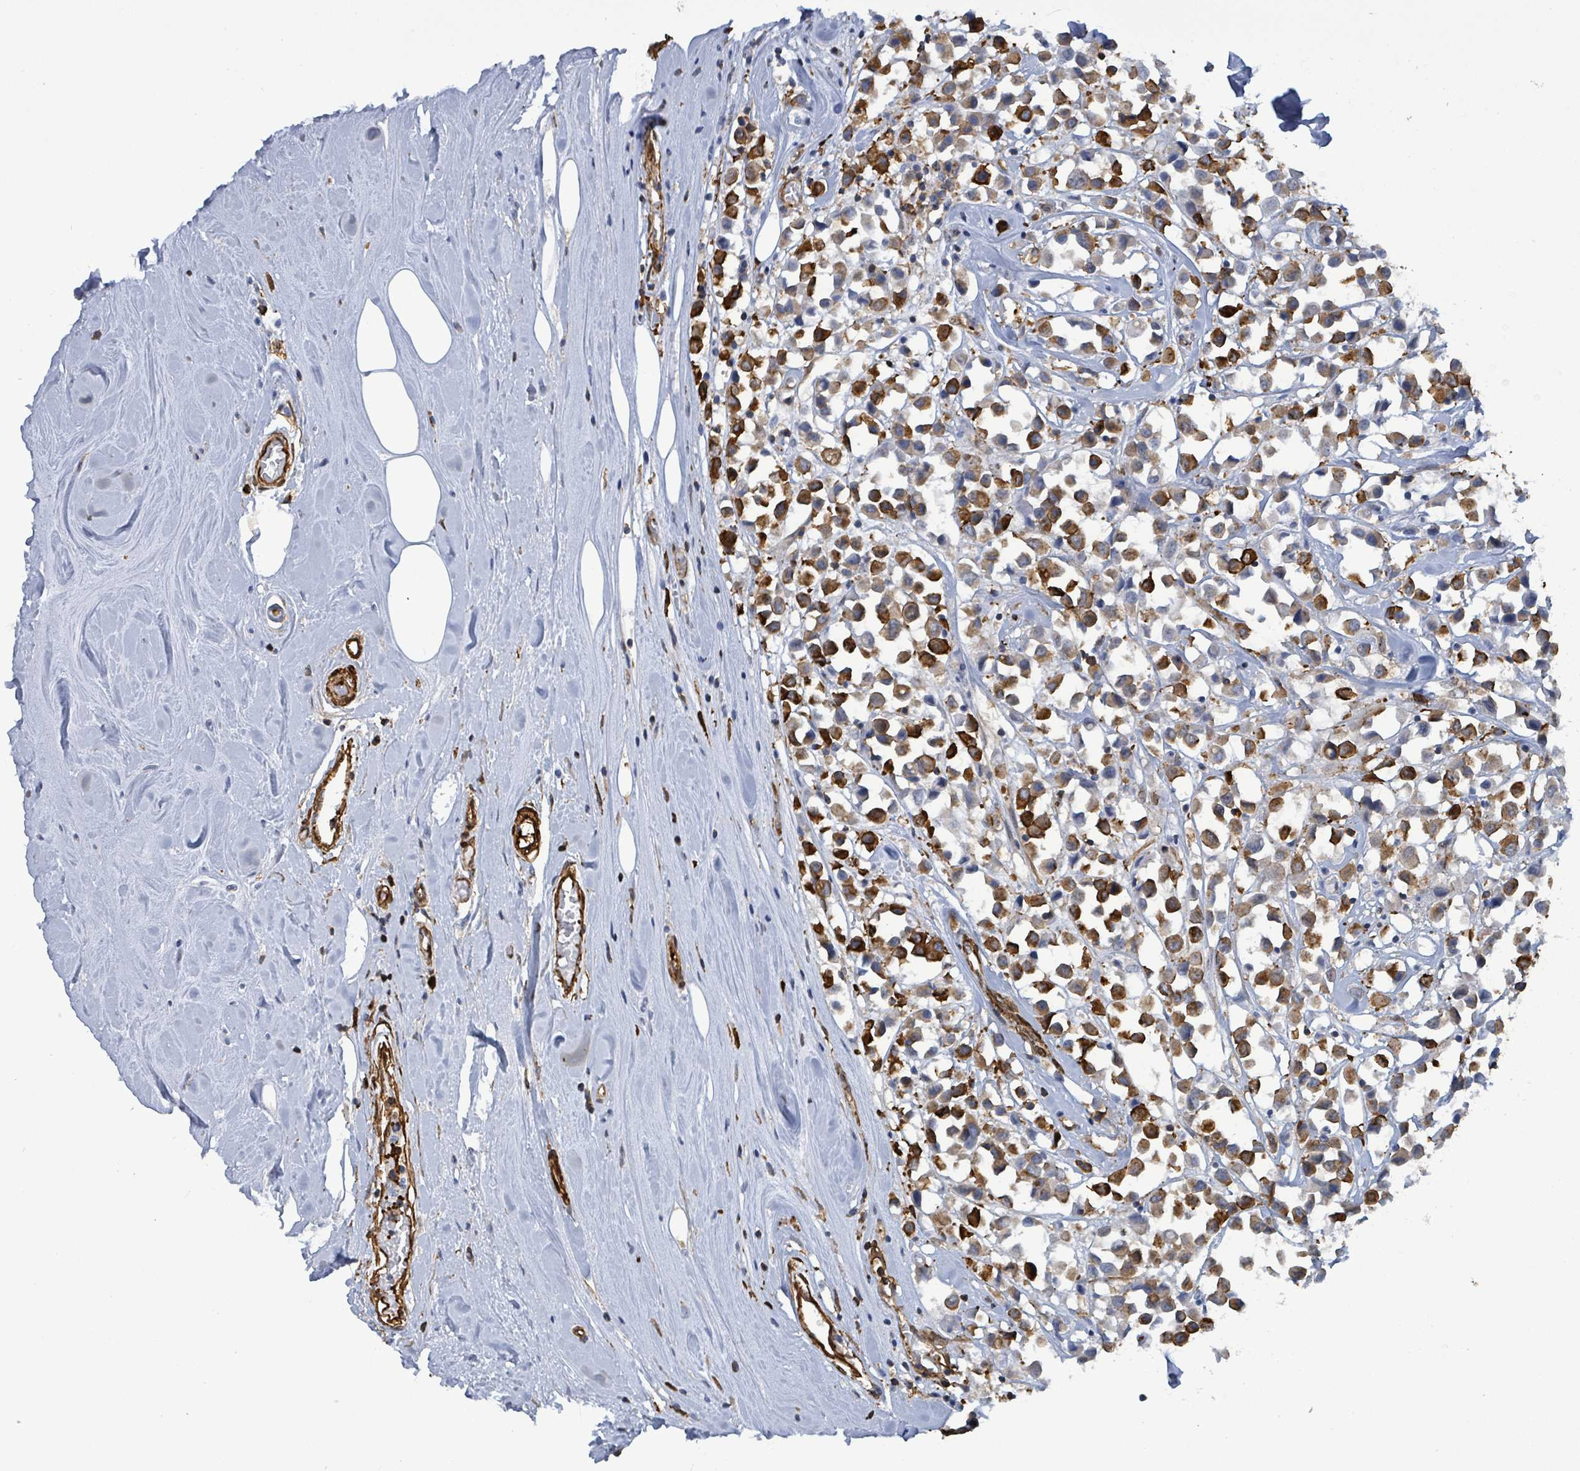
{"staining": {"intensity": "strong", "quantity": "25%-75%", "location": "cytoplasmic/membranous"}, "tissue": "breast cancer", "cell_type": "Tumor cells", "image_type": "cancer", "snomed": [{"axis": "morphology", "description": "Duct carcinoma"}, {"axis": "topography", "description": "Breast"}], "caption": "Tumor cells demonstrate high levels of strong cytoplasmic/membranous staining in approximately 25%-75% of cells in human breast invasive ductal carcinoma.", "gene": "PRKRIP1", "patient": {"sex": "female", "age": 61}}